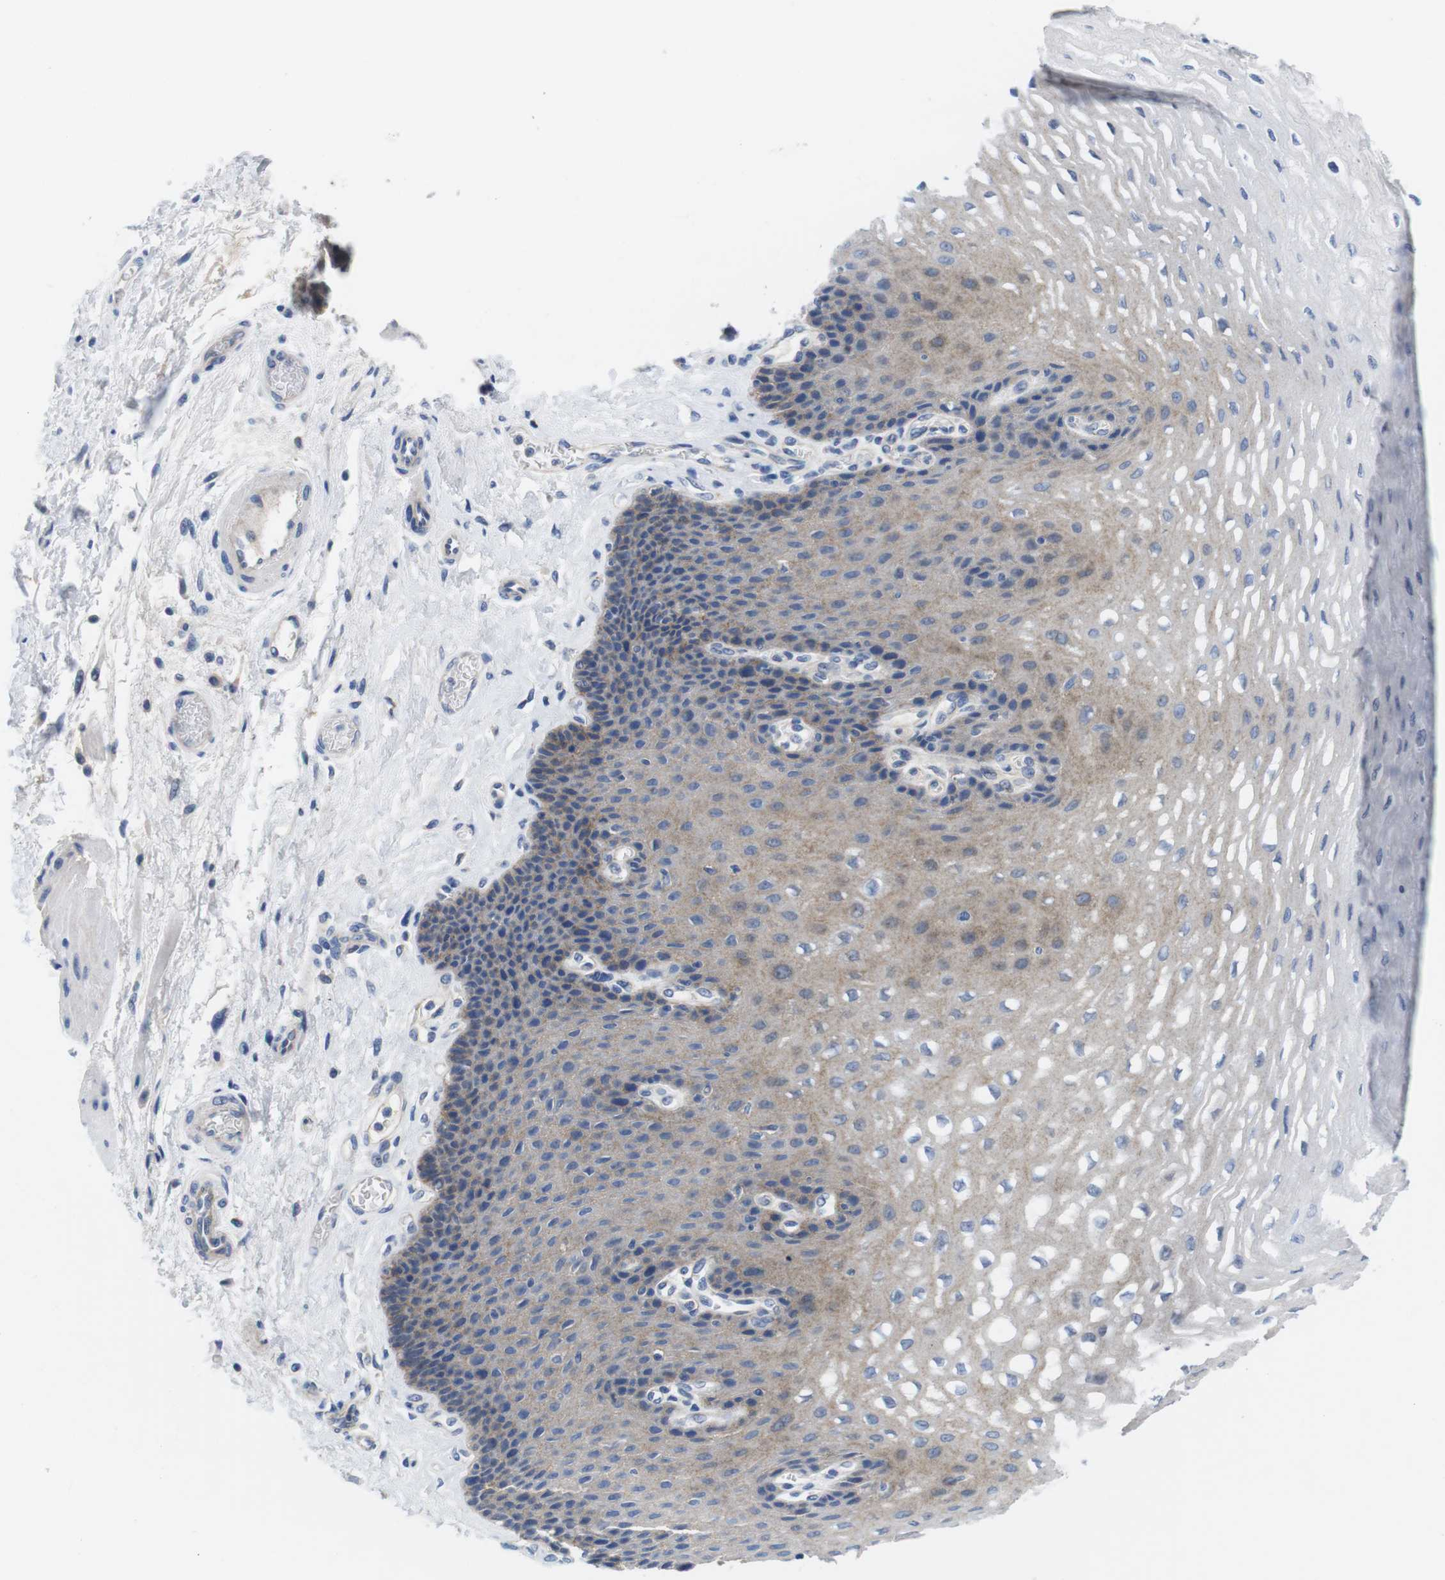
{"staining": {"intensity": "moderate", "quantity": "25%-75%", "location": "cytoplasmic/membranous"}, "tissue": "esophagus", "cell_type": "Squamous epithelial cells", "image_type": "normal", "snomed": [{"axis": "morphology", "description": "Normal tissue, NOS"}, {"axis": "topography", "description": "Esophagus"}], "caption": "The photomicrograph shows staining of benign esophagus, revealing moderate cytoplasmic/membranous protein expression (brown color) within squamous epithelial cells. (DAB (3,3'-diaminobenzidine) = brown stain, brightfield microscopy at high magnification).", "gene": "SCRIB", "patient": {"sex": "female", "age": 72}}